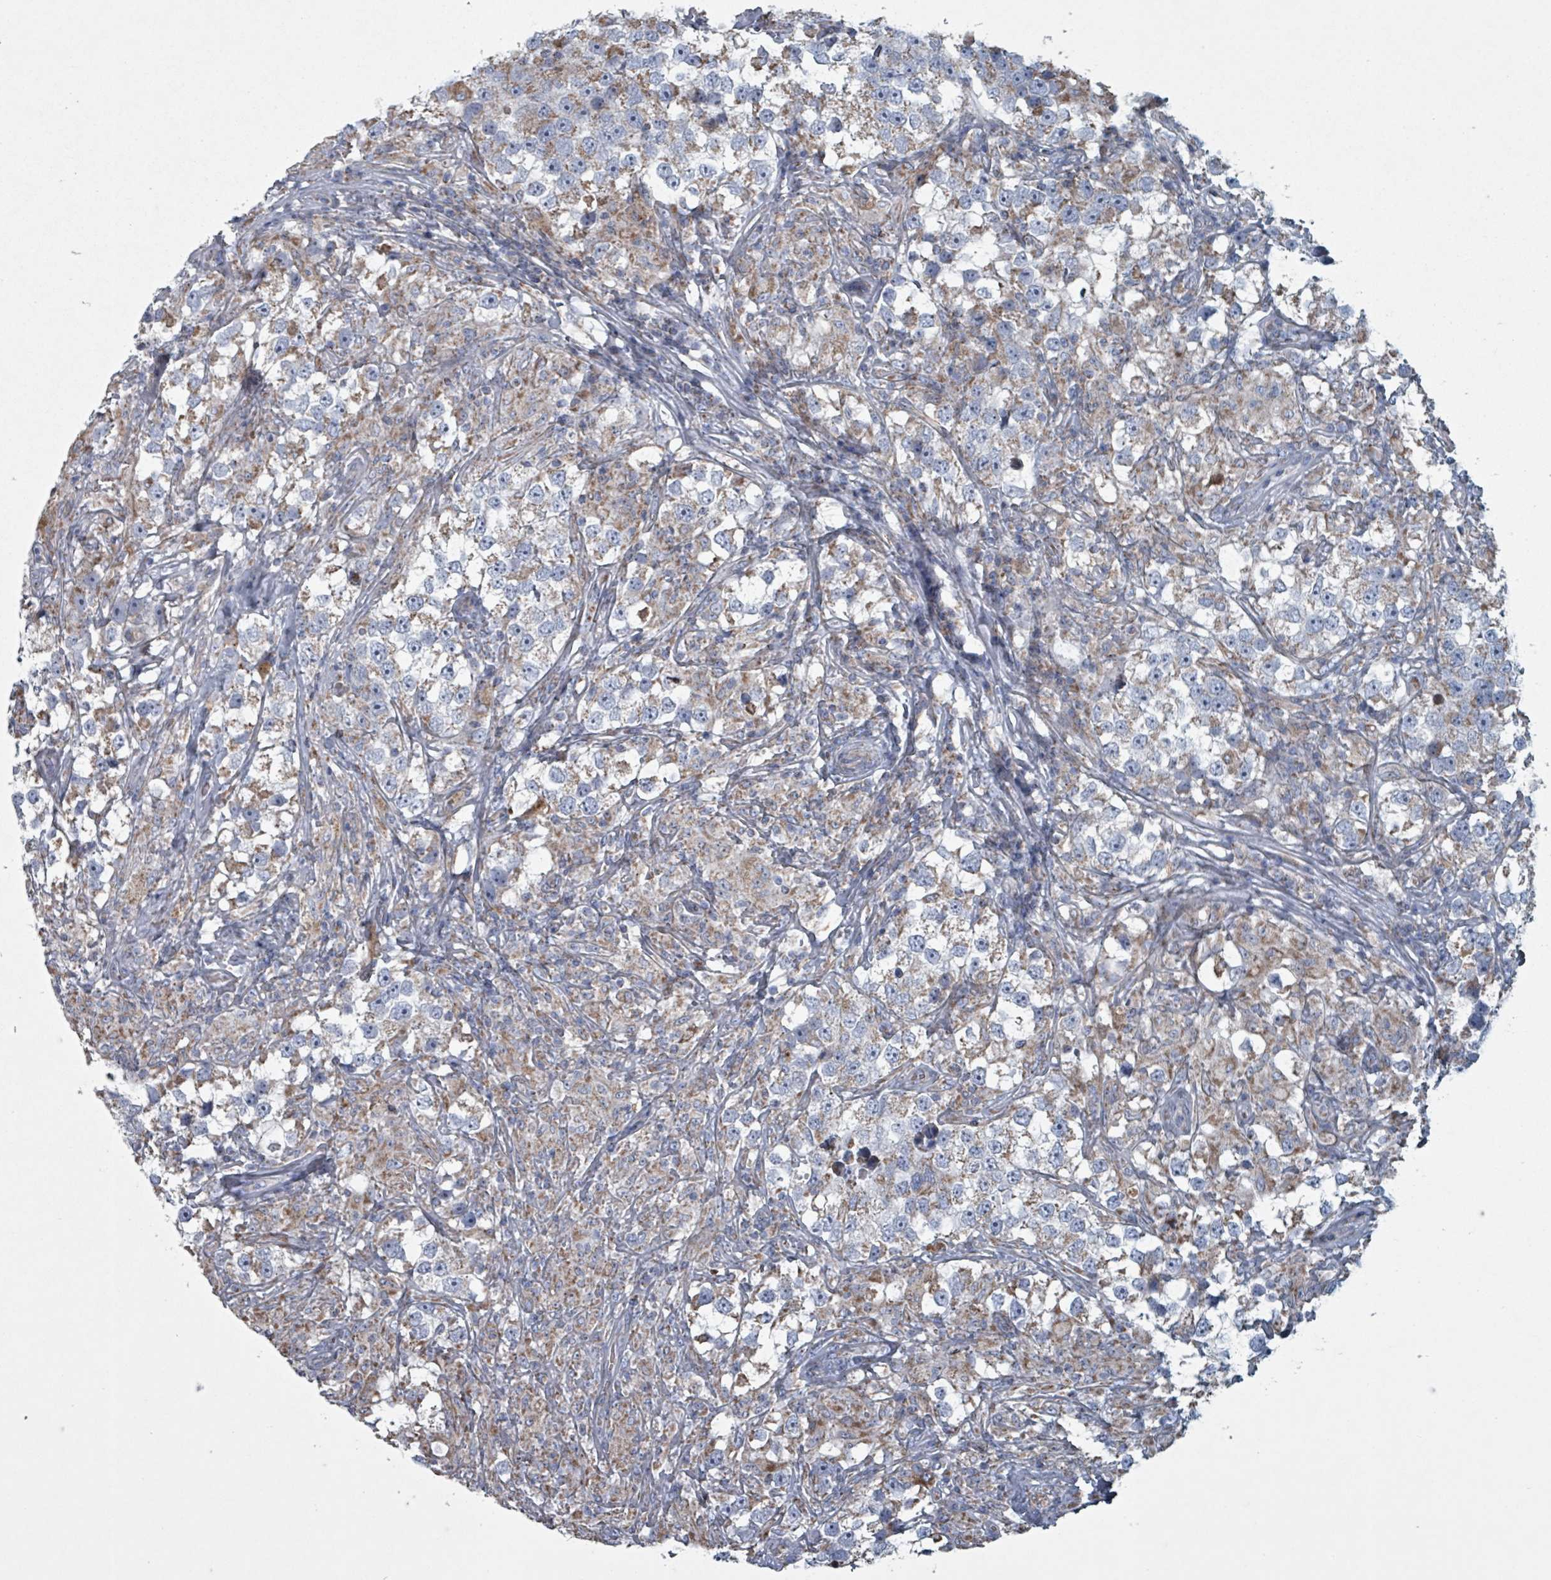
{"staining": {"intensity": "moderate", "quantity": "<25%", "location": "cytoplasmic/membranous"}, "tissue": "testis cancer", "cell_type": "Tumor cells", "image_type": "cancer", "snomed": [{"axis": "morphology", "description": "Seminoma, NOS"}, {"axis": "topography", "description": "Testis"}], "caption": "Approximately <25% of tumor cells in seminoma (testis) exhibit moderate cytoplasmic/membranous protein staining as visualized by brown immunohistochemical staining.", "gene": "ABHD18", "patient": {"sex": "male", "age": 46}}